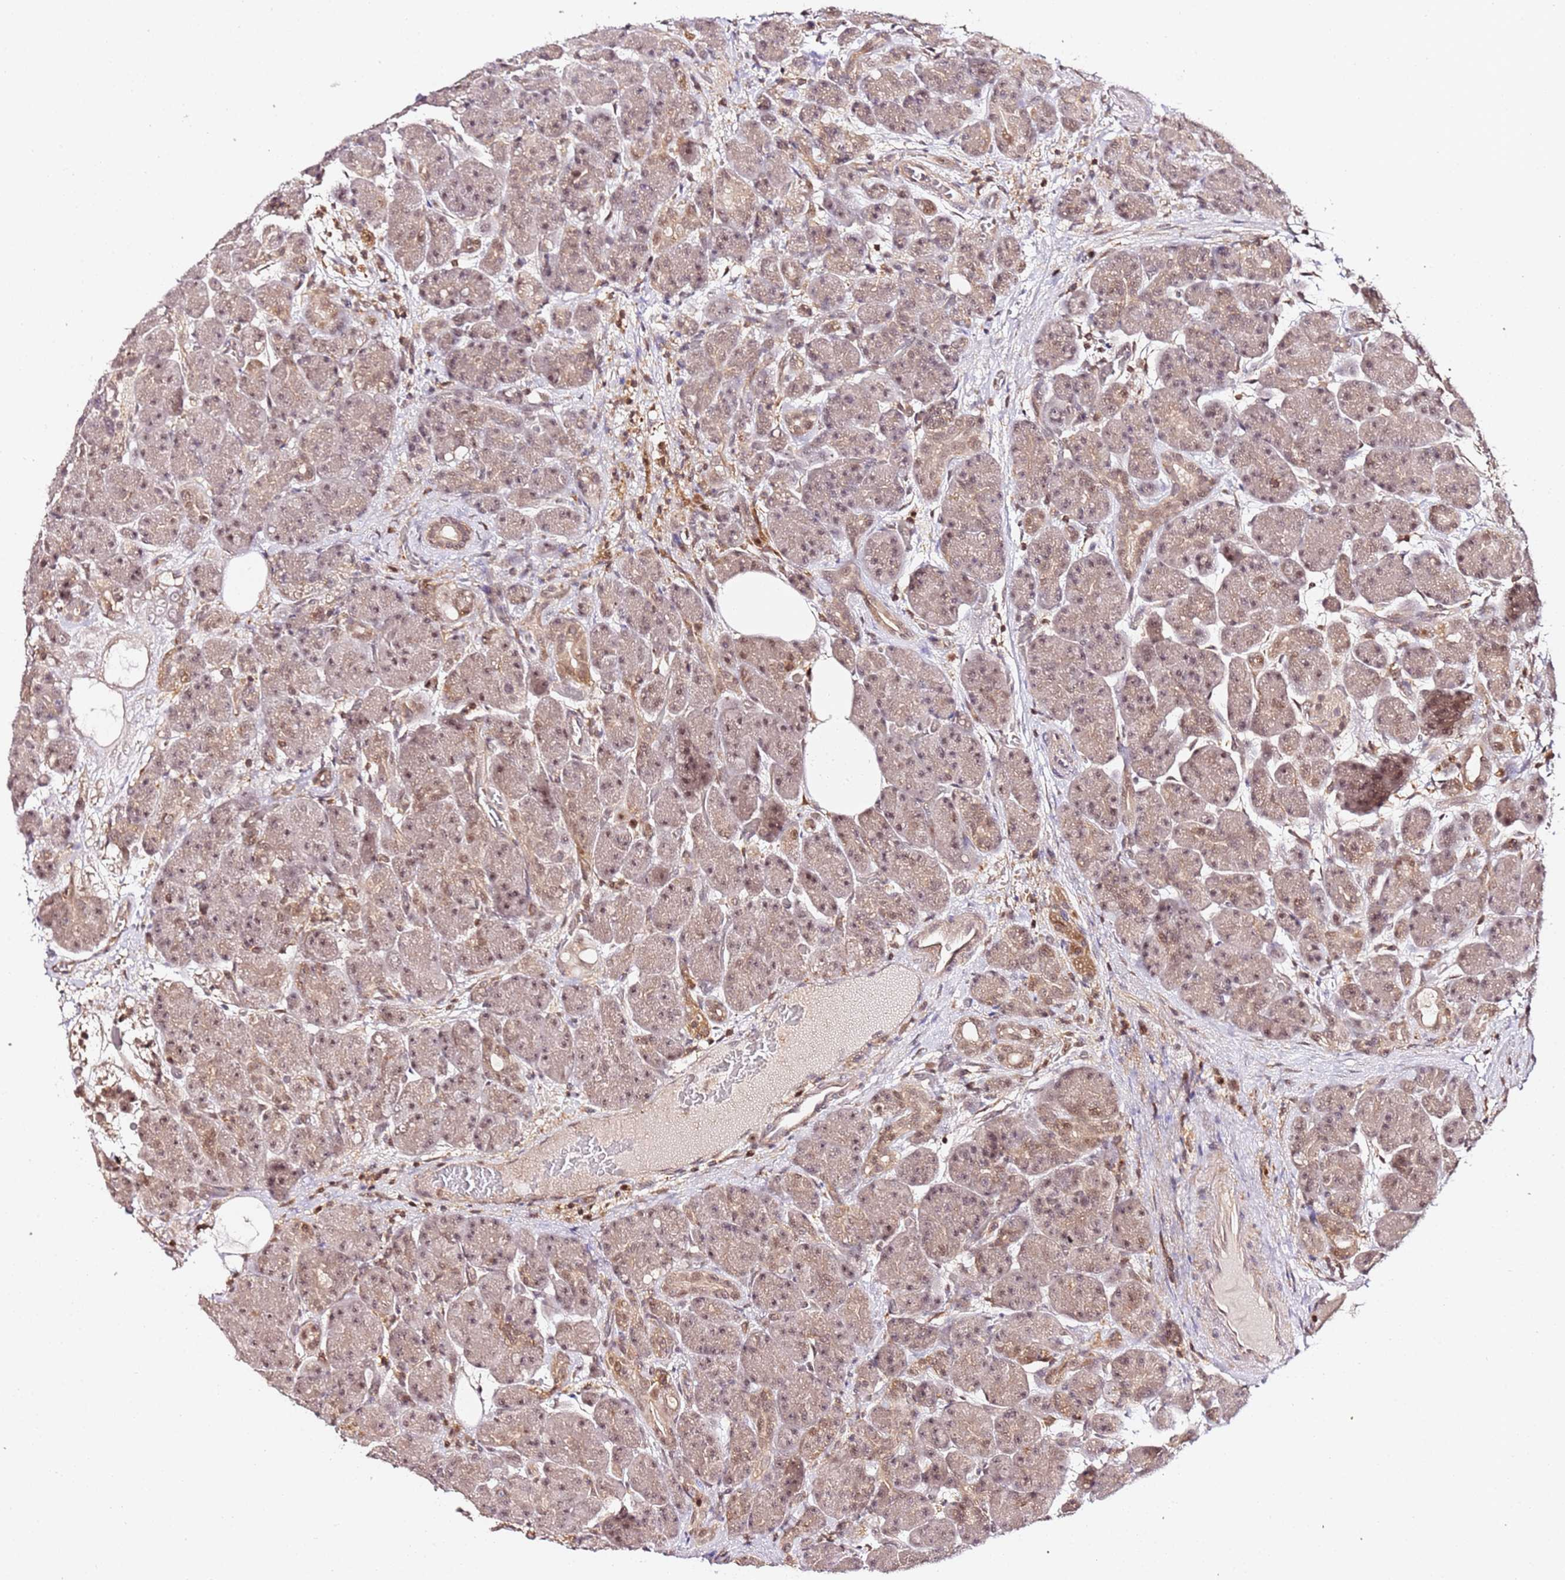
{"staining": {"intensity": "weak", "quantity": ">75%", "location": "cytoplasmic/membranous,nuclear"}, "tissue": "pancreas", "cell_type": "Exocrine glandular cells", "image_type": "normal", "snomed": [{"axis": "morphology", "description": "Normal tissue, NOS"}, {"axis": "topography", "description": "Pancreas"}], "caption": "Benign pancreas shows weak cytoplasmic/membranous,nuclear staining in approximately >75% of exocrine glandular cells, visualized by immunohistochemistry.", "gene": "OR5V1", "patient": {"sex": "male", "age": 63}}